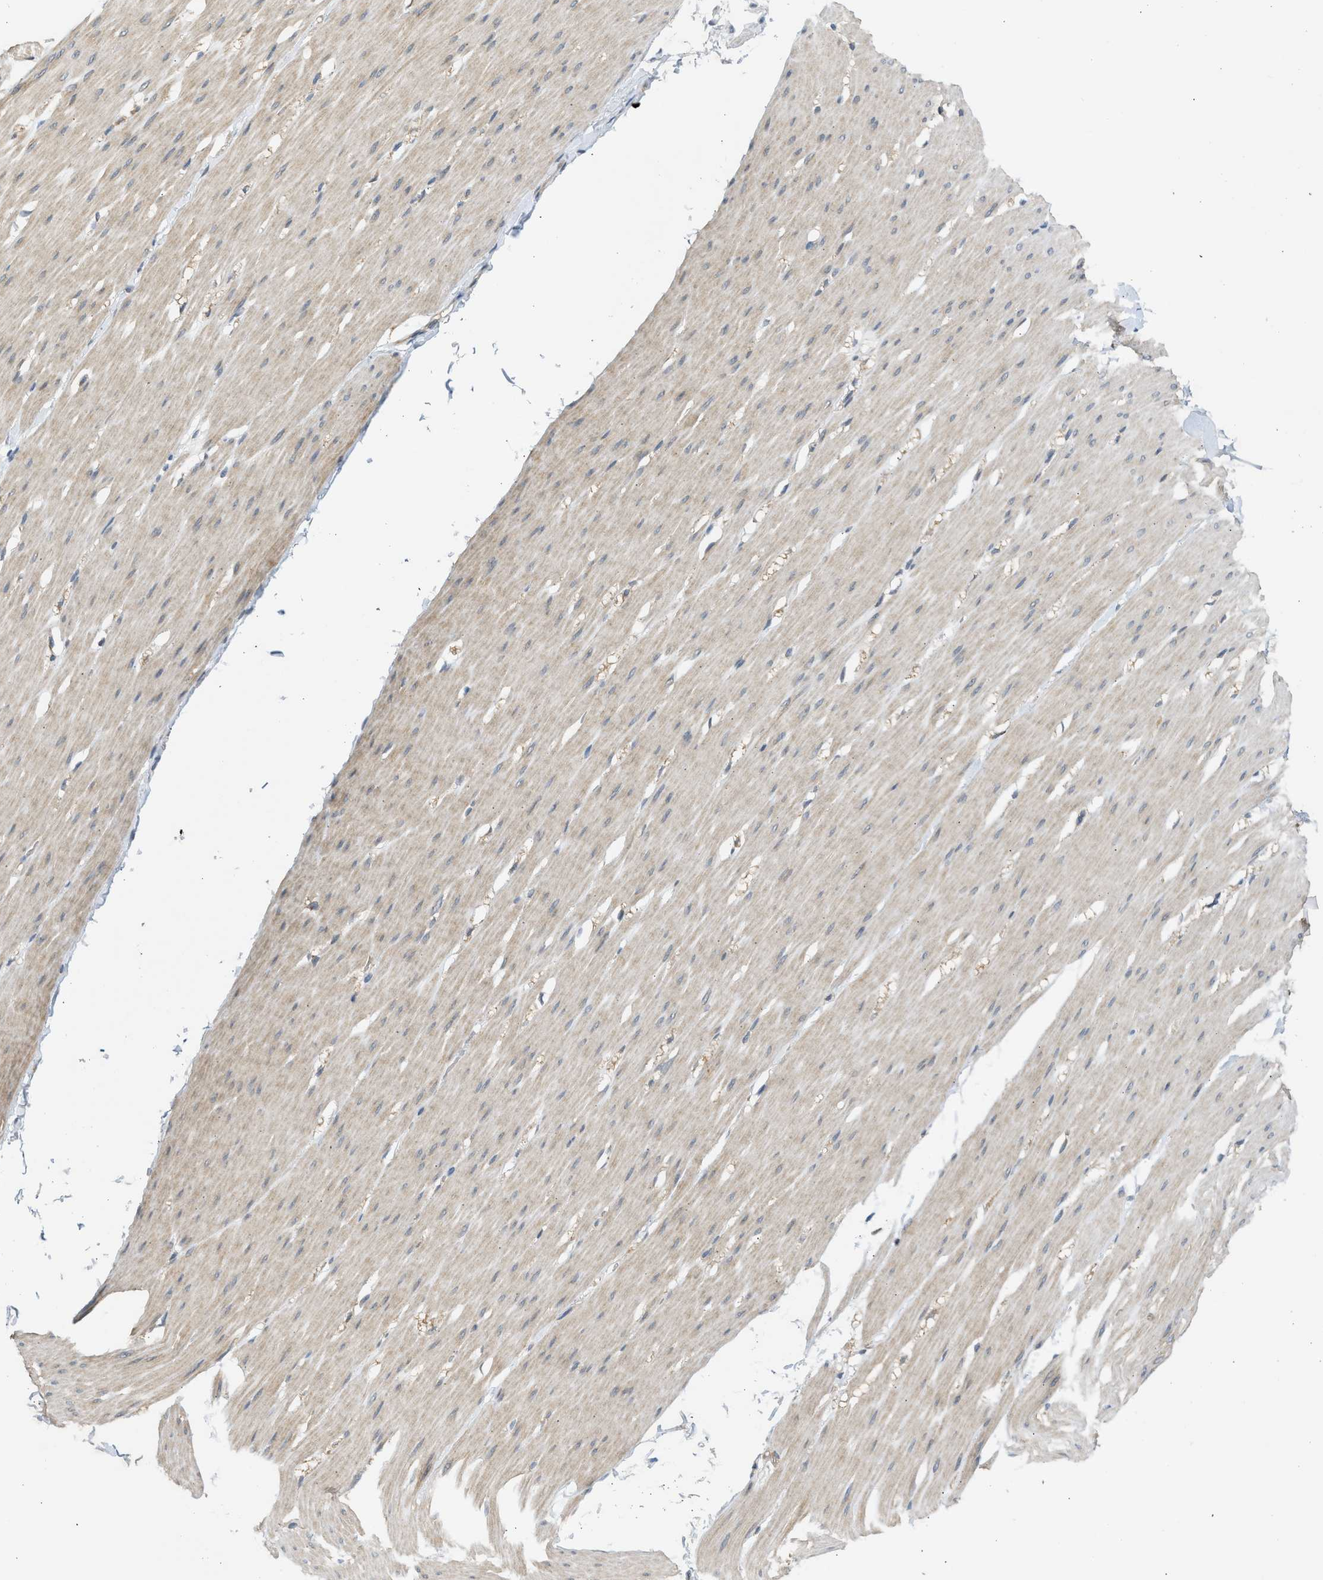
{"staining": {"intensity": "weak", "quantity": ">75%", "location": "cytoplasmic/membranous"}, "tissue": "smooth muscle", "cell_type": "Smooth muscle cells", "image_type": "normal", "snomed": [{"axis": "morphology", "description": "Normal tissue, NOS"}, {"axis": "topography", "description": "Smooth muscle"}, {"axis": "topography", "description": "Colon"}], "caption": "A brown stain shows weak cytoplasmic/membranous expression of a protein in smooth muscle cells of unremarkable human smooth muscle.", "gene": "MAPK7", "patient": {"sex": "male", "age": 67}}